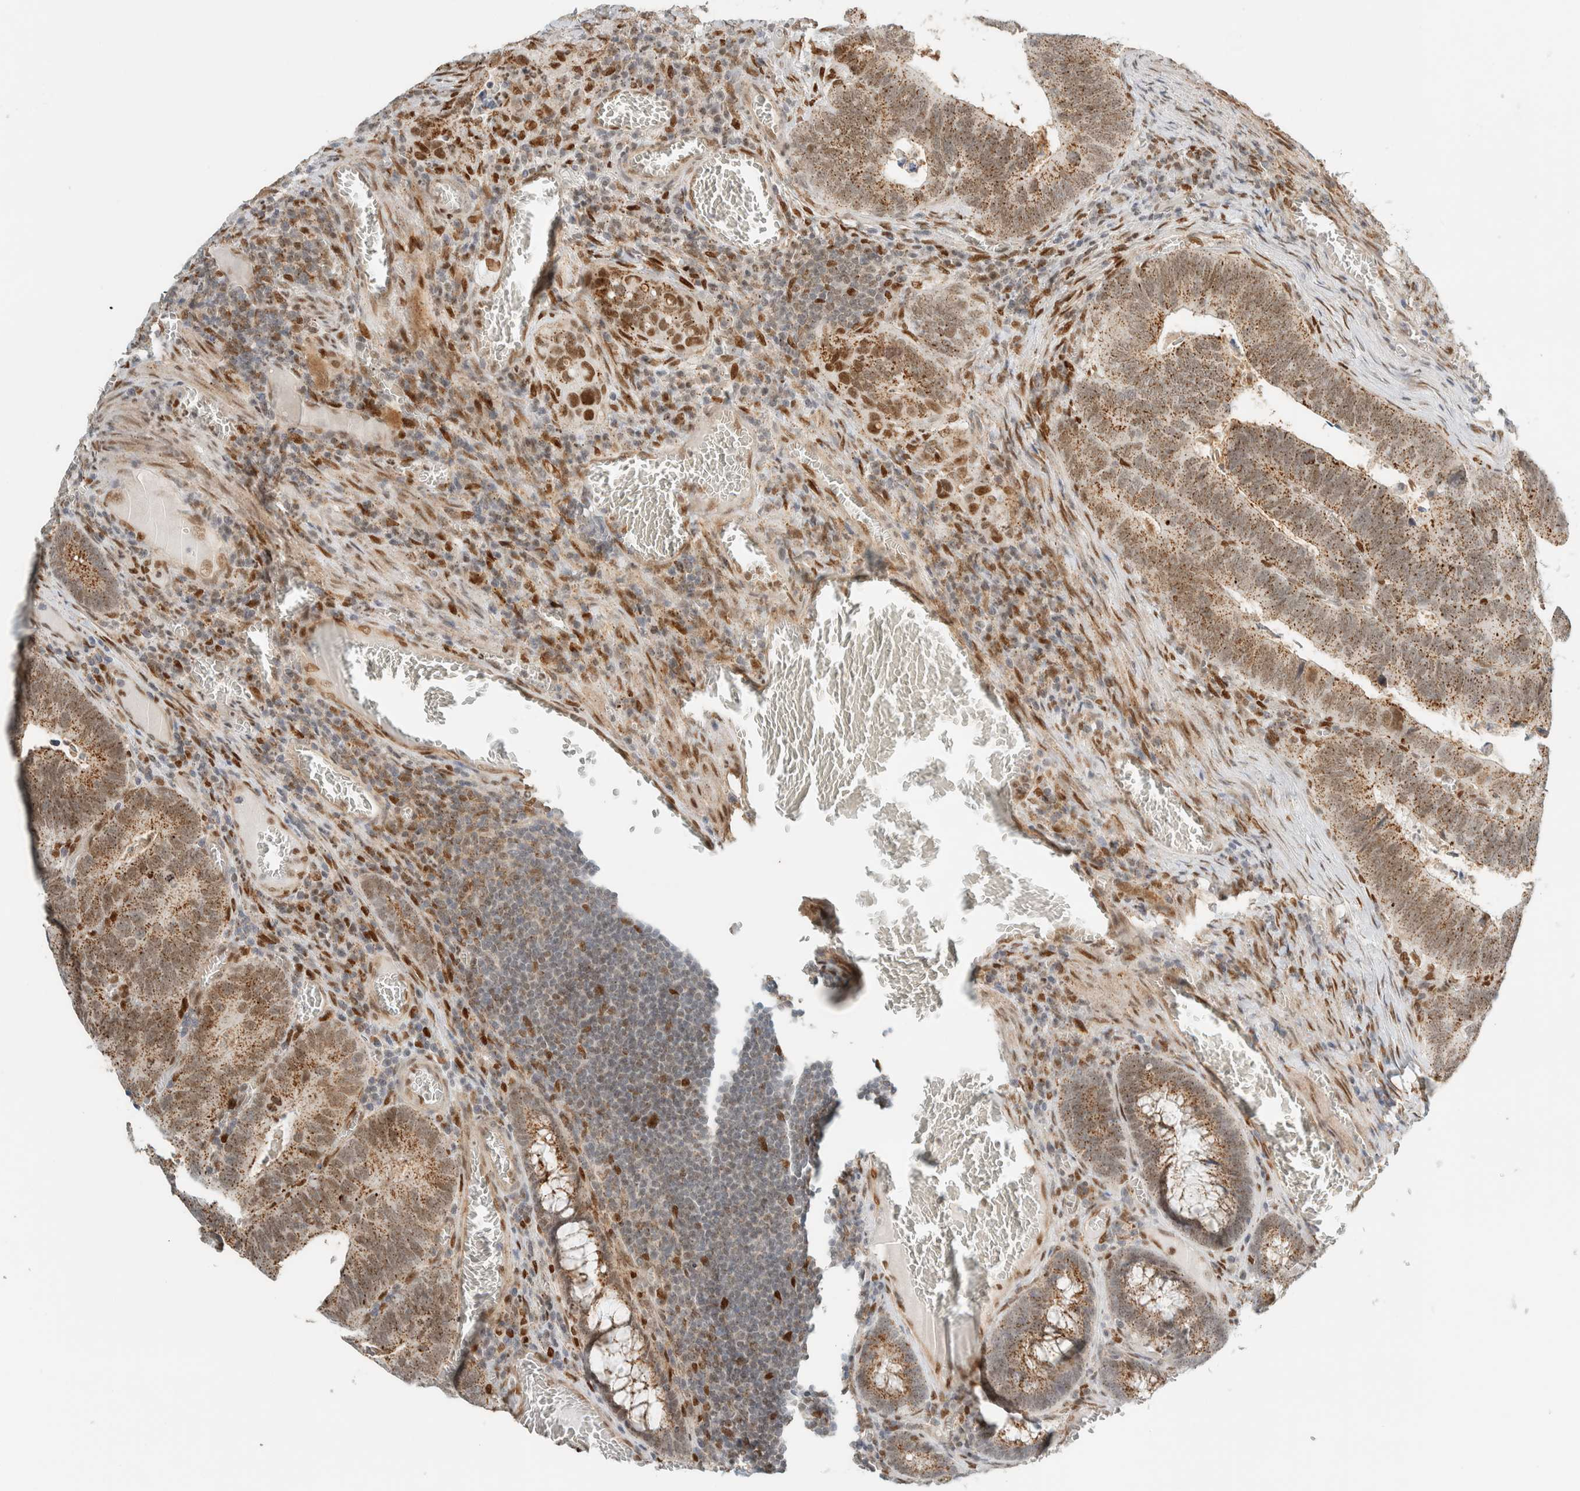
{"staining": {"intensity": "moderate", "quantity": ">75%", "location": "cytoplasmic/membranous,nuclear"}, "tissue": "colorectal cancer", "cell_type": "Tumor cells", "image_type": "cancer", "snomed": [{"axis": "morphology", "description": "Inflammation, NOS"}, {"axis": "morphology", "description": "Adenocarcinoma, NOS"}, {"axis": "topography", "description": "Colon"}], "caption": "Immunohistochemical staining of adenocarcinoma (colorectal) demonstrates medium levels of moderate cytoplasmic/membranous and nuclear expression in about >75% of tumor cells.", "gene": "TFE3", "patient": {"sex": "male", "age": 72}}